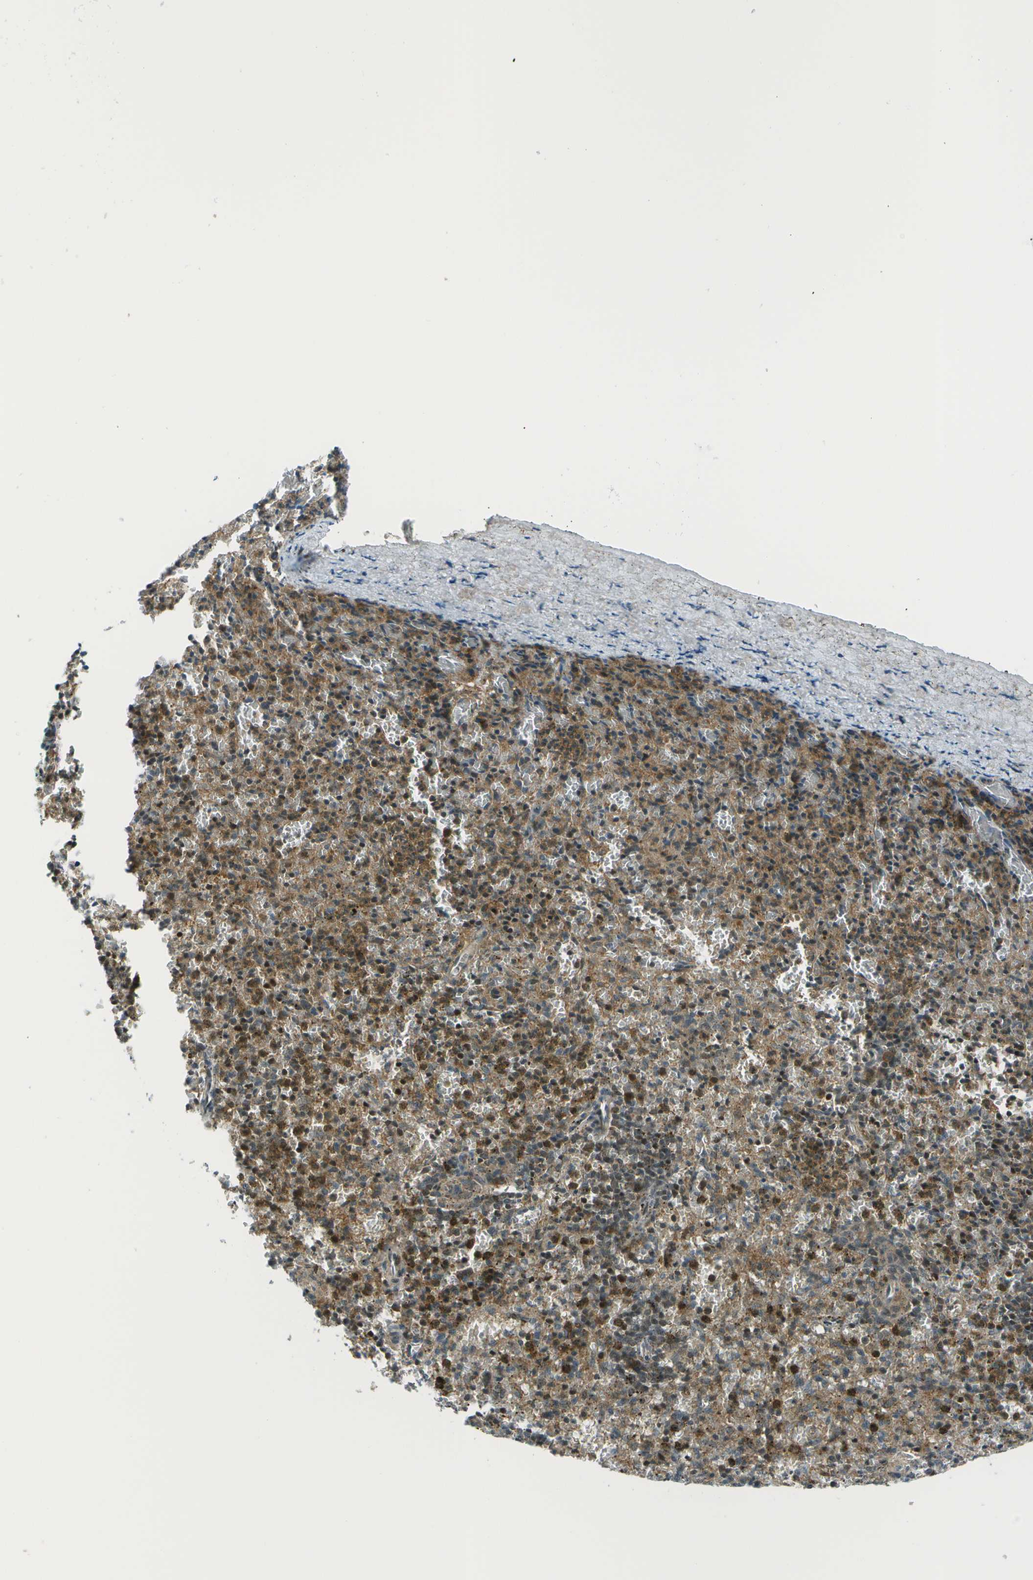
{"staining": {"intensity": "moderate", "quantity": ">75%", "location": "cytoplasmic/membranous"}, "tissue": "spleen", "cell_type": "Cells in red pulp", "image_type": "normal", "snomed": [{"axis": "morphology", "description": "Normal tissue, NOS"}, {"axis": "topography", "description": "Spleen"}], "caption": "Brown immunohistochemical staining in normal human spleen reveals moderate cytoplasmic/membranous staining in approximately >75% of cells in red pulp.", "gene": "TMEM19", "patient": {"sex": "male", "age": 72}}